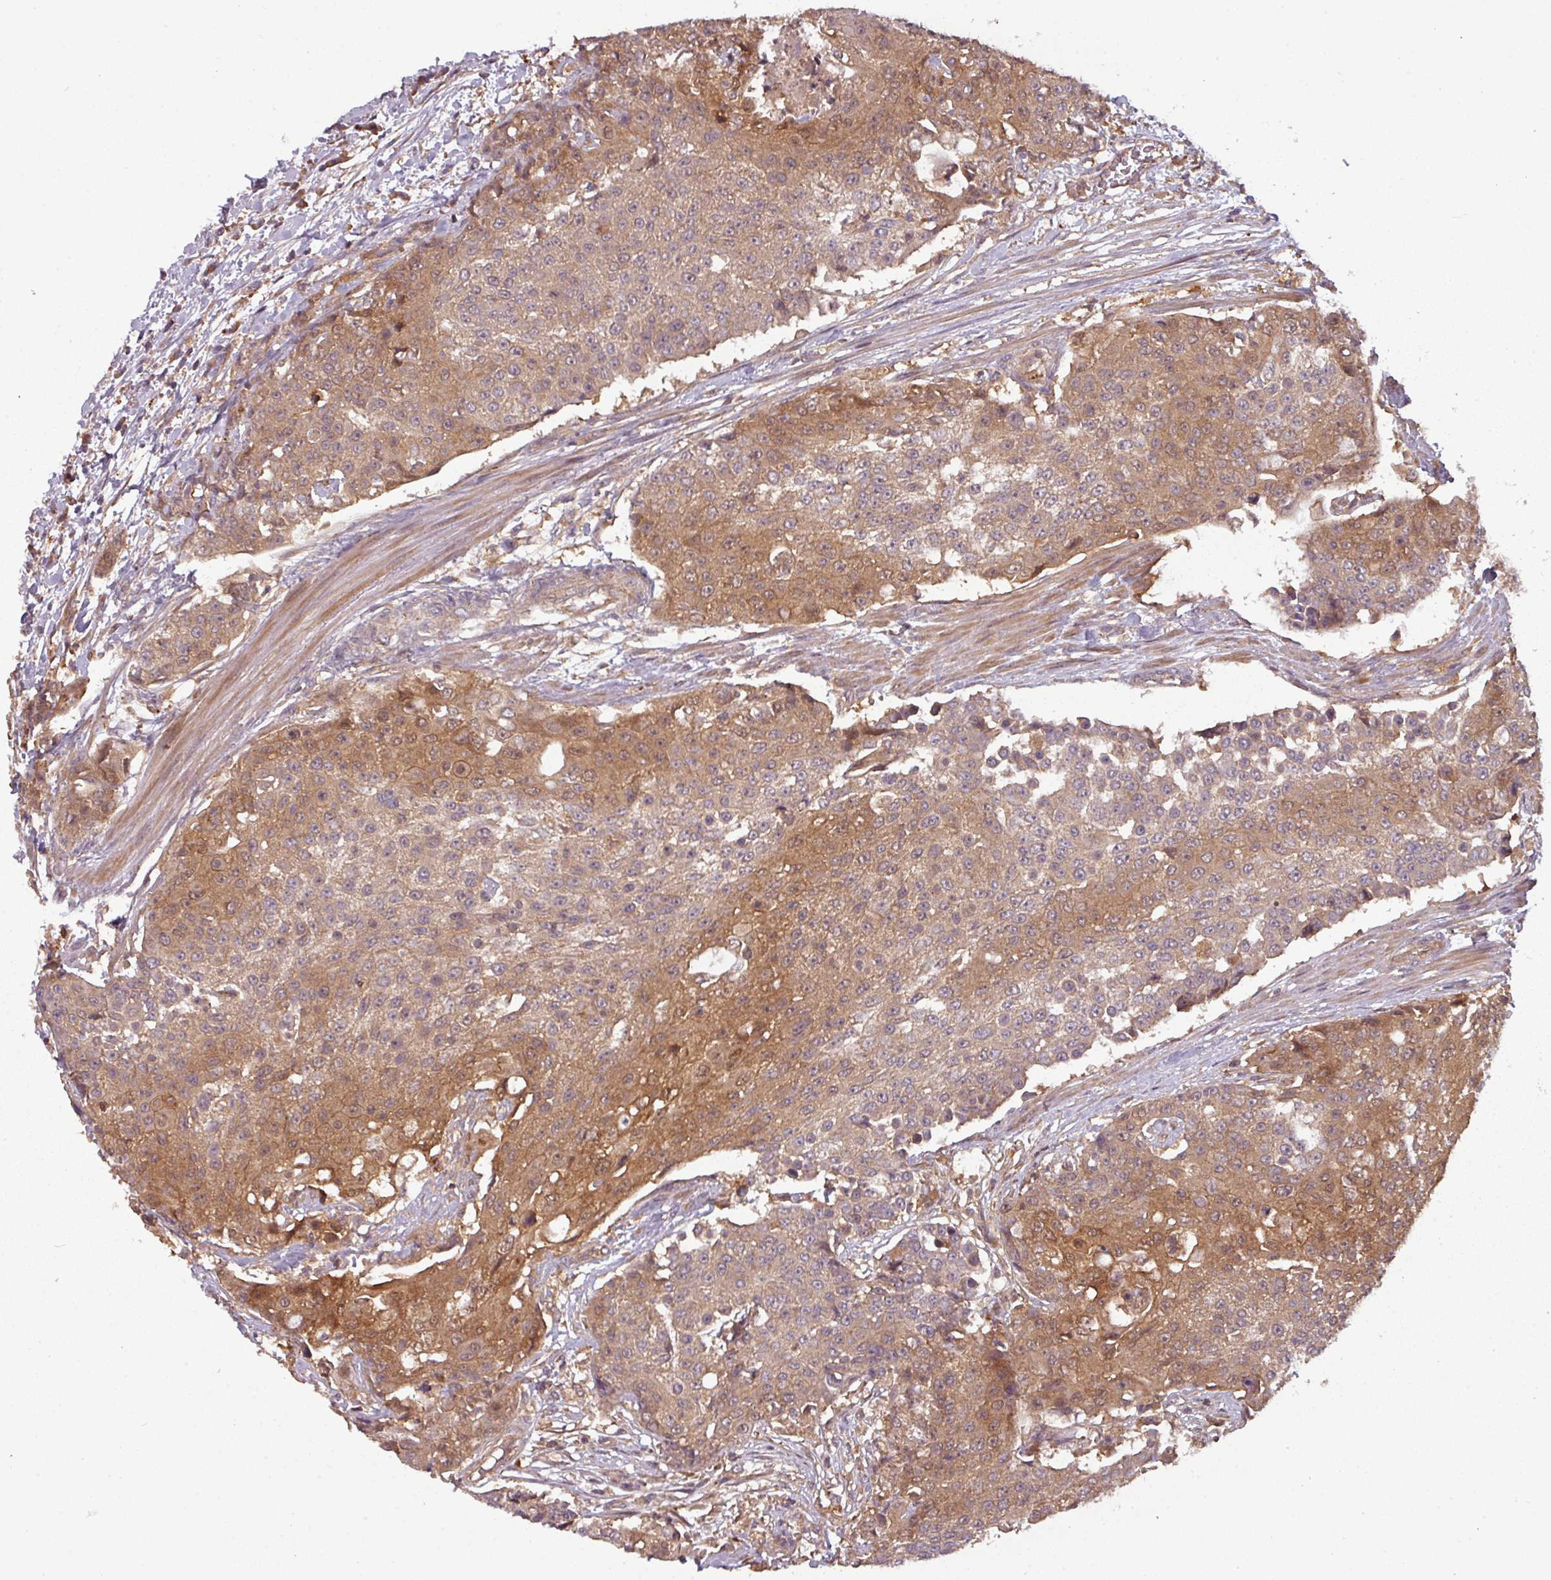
{"staining": {"intensity": "moderate", "quantity": ">75%", "location": "cytoplasmic/membranous"}, "tissue": "urothelial cancer", "cell_type": "Tumor cells", "image_type": "cancer", "snomed": [{"axis": "morphology", "description": "Urothelial carcinoma, High grade"}, {"axis": "topography", "description": "Urinary bladder"}], "caption": "This is an image of immunohistochemistry staining of urothelial cancer, which shows moderate expression in the cytoplasmic/membranous of tumor cells.", "gene": "GSKIP", "patient": {"sex": "female", "age": 63}}